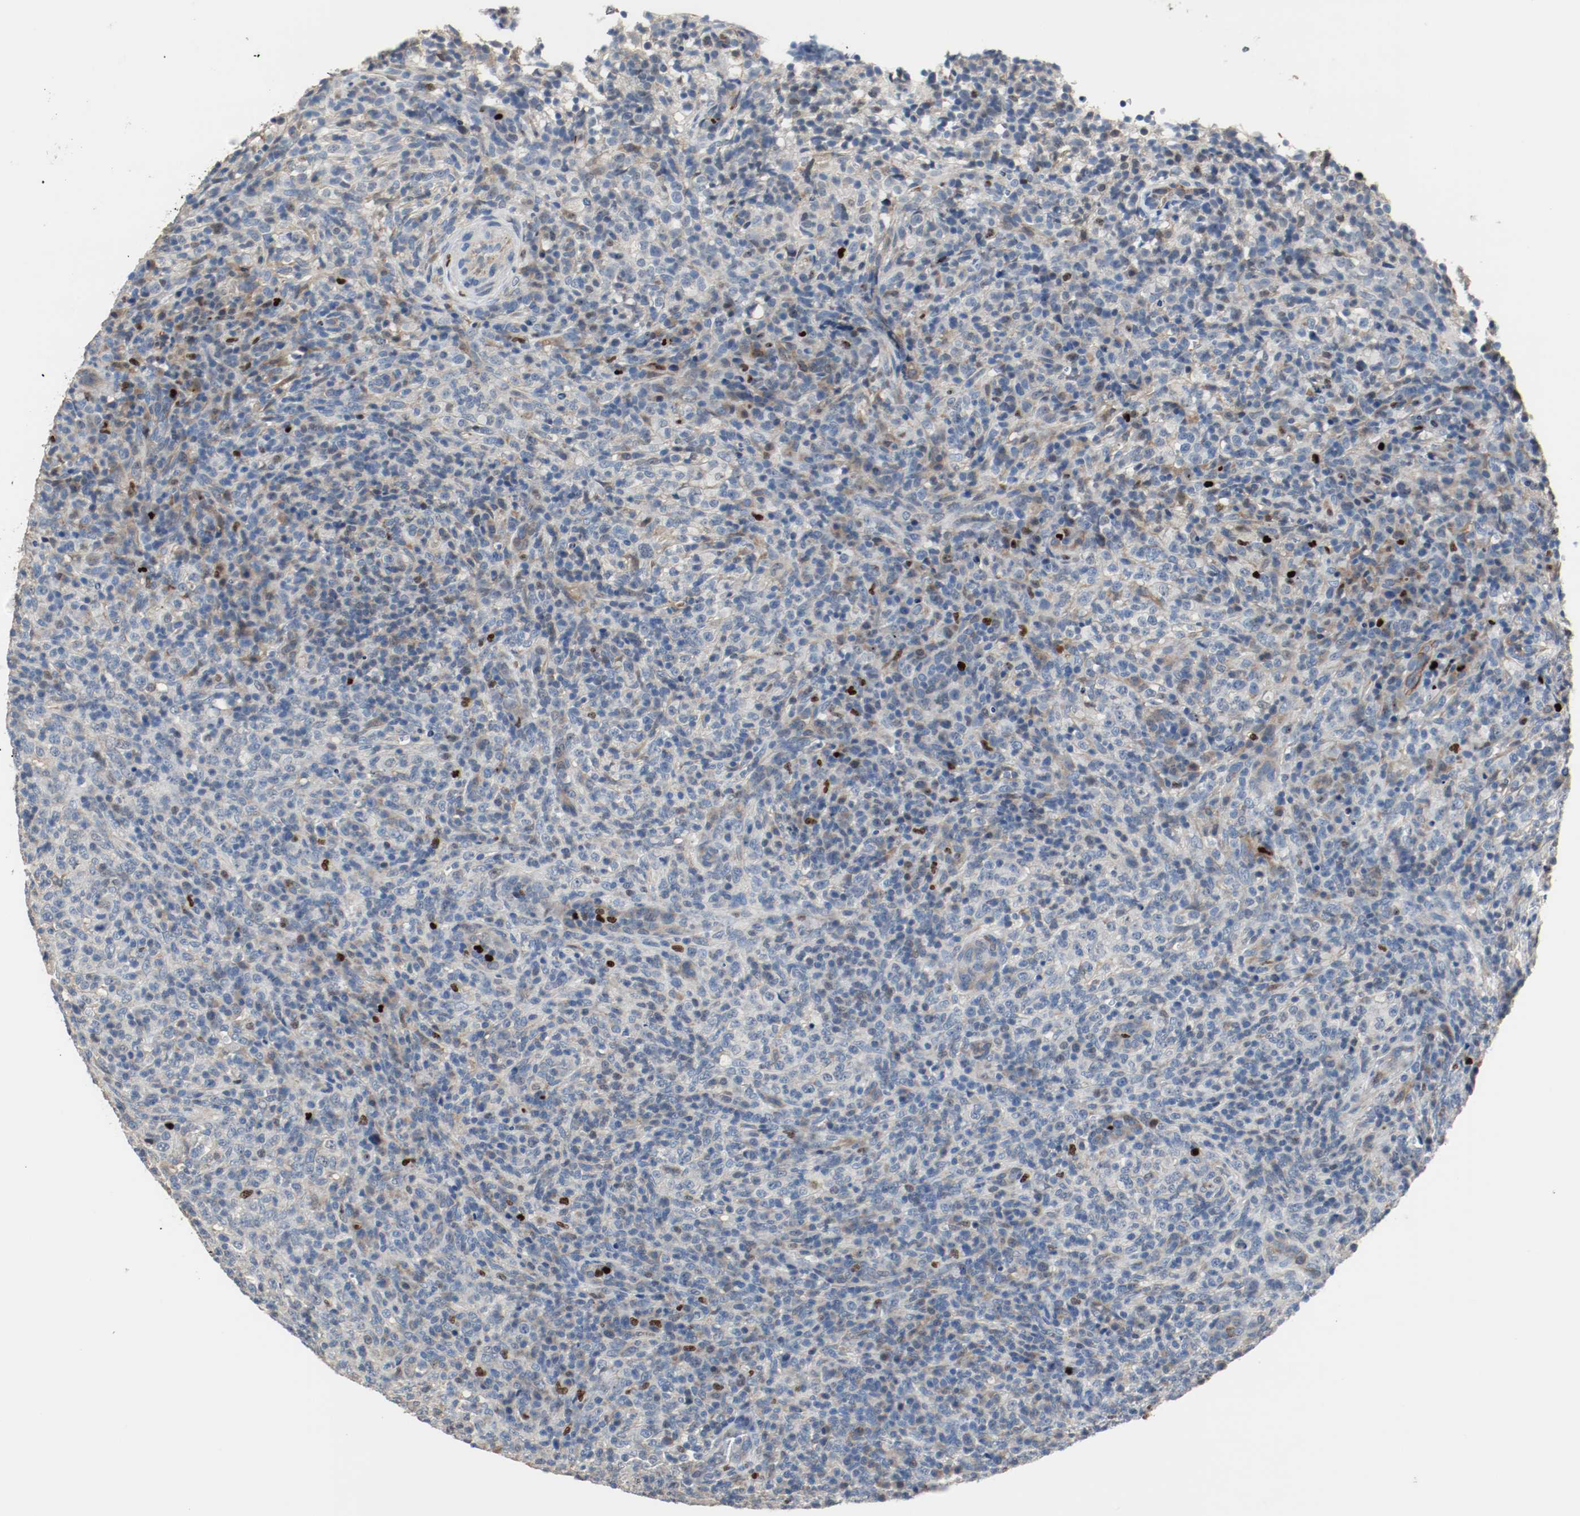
{"staining": {"intensity": "negative", "quantity": "none", "location": "none"}, "tissue": "lymphoma", "cell_type": "Tumor cells", "image_type": "cancer", "snomed": [{"axis": "morphology", "description": "Malignant lymphoma, non-Hodgkin's type, High grade"}, {"axis": "topography", "description": "Lymph node"}], "caption": "An immunohistochemistry image of malignant lymphoma, non-Hodgkin's type (high-grade) is shown. There is no staining in tumor cells of malignant lymphoma, non-Hodgkin's type (high-grade).", "gene": "BLK", "patient": {"sex": "female", "age": 76}}